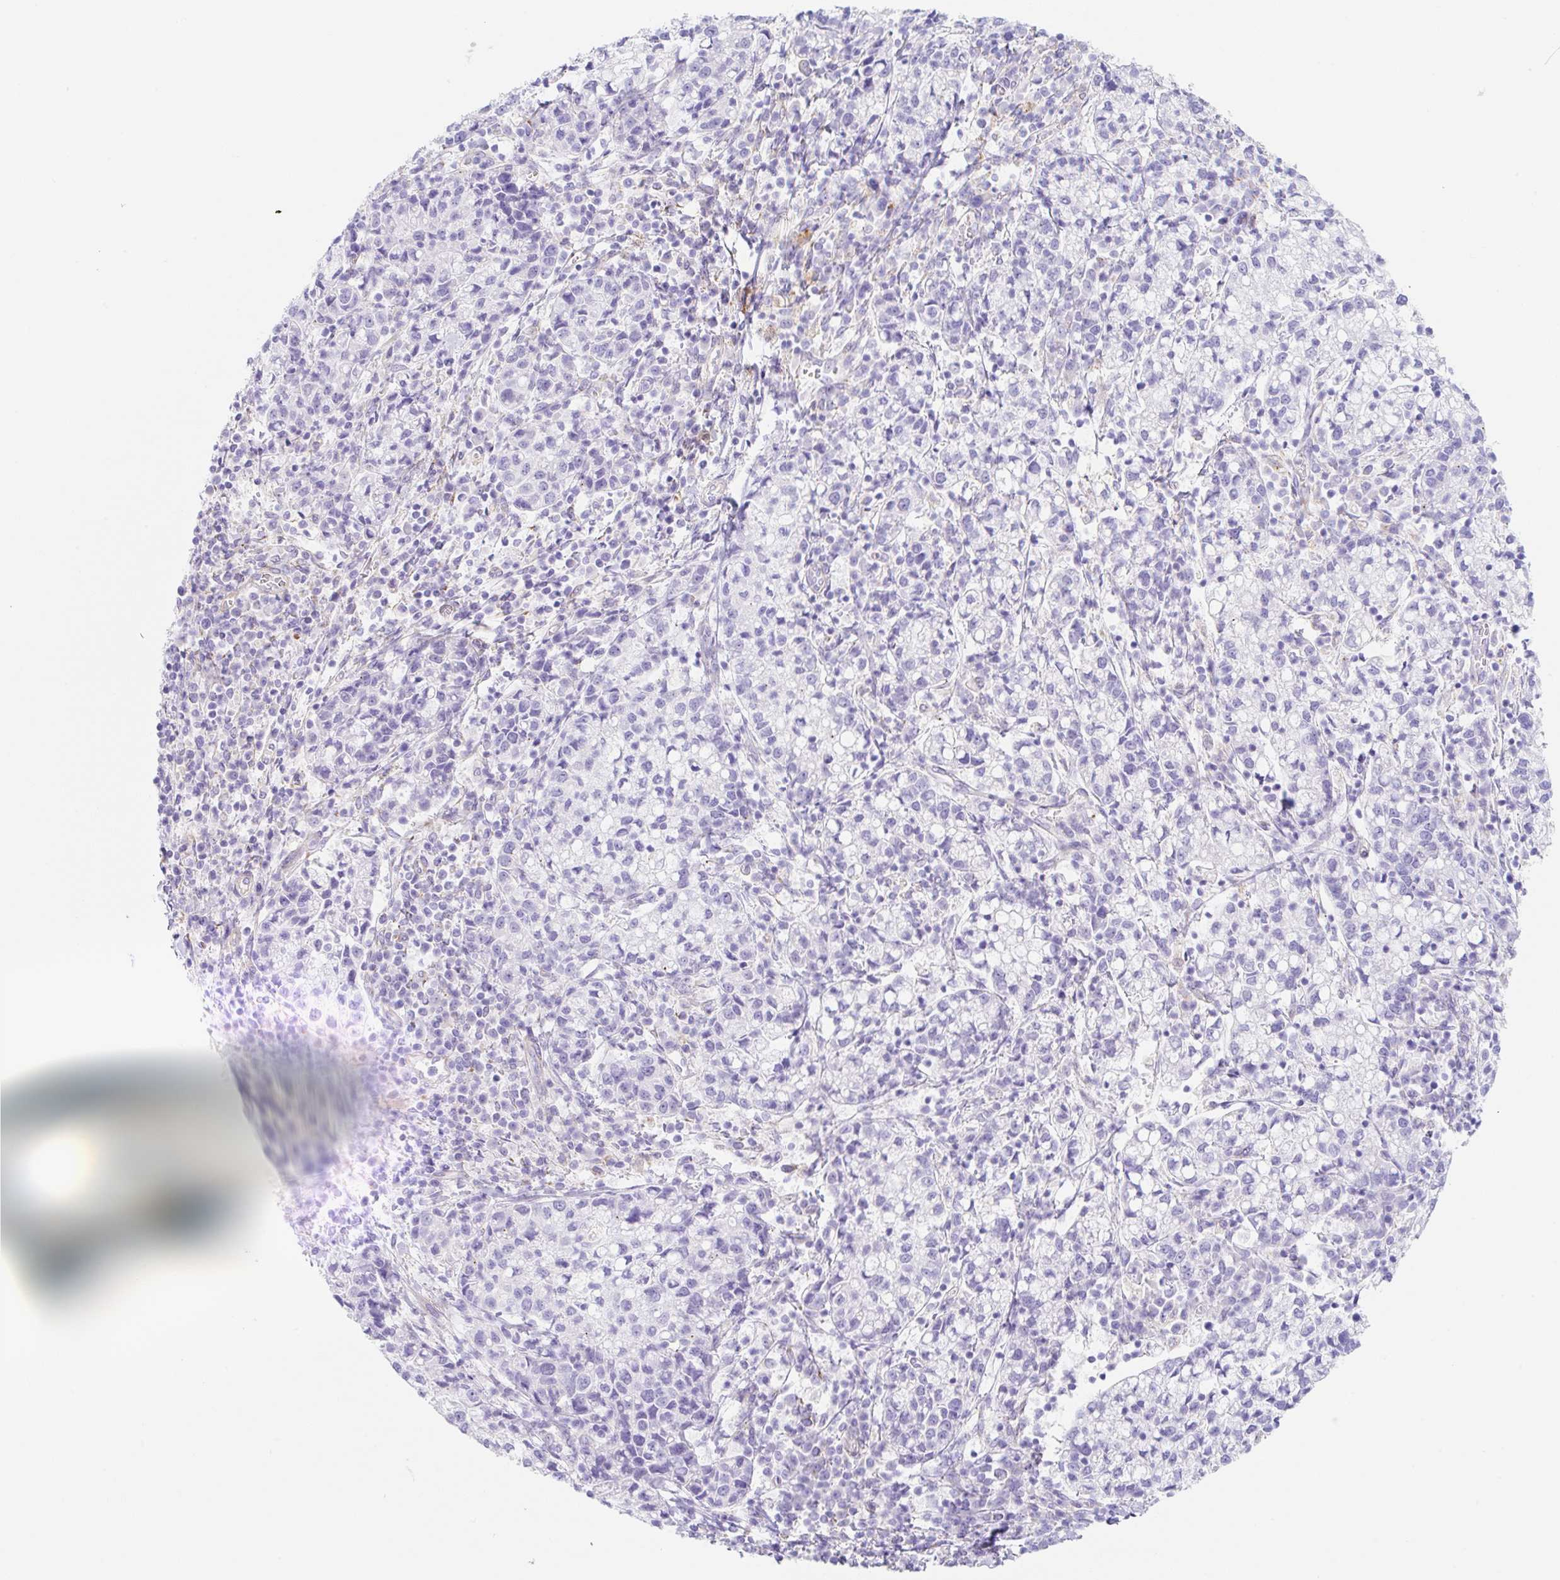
{"staining": {"intensity": "negative", "quantity": "none", "location": "none"}, "tissue": "cervical cancer", "cell_type": "Tumor cells", "image_type": "cancer", "snomed": [{"axis": "morphology", "description": "Normal tissue, NOS"}, {"axis": "morphology", "description": "Adenocarcinoma, NOS"}, {"axis": "topography", "description": "Cervix"}], "caption": "Image shows no protein positivity in tumor cells of cervical adenocarcinoma tissue. Brightfield microscopy of immunohistochemistry stained with DAB (3,3'-diaminobenzidine) (brown) and hematoxylin (blue), captured at high magnification.", "gene": "DKK4", "patient": {"sex": "female", "age": 44}}